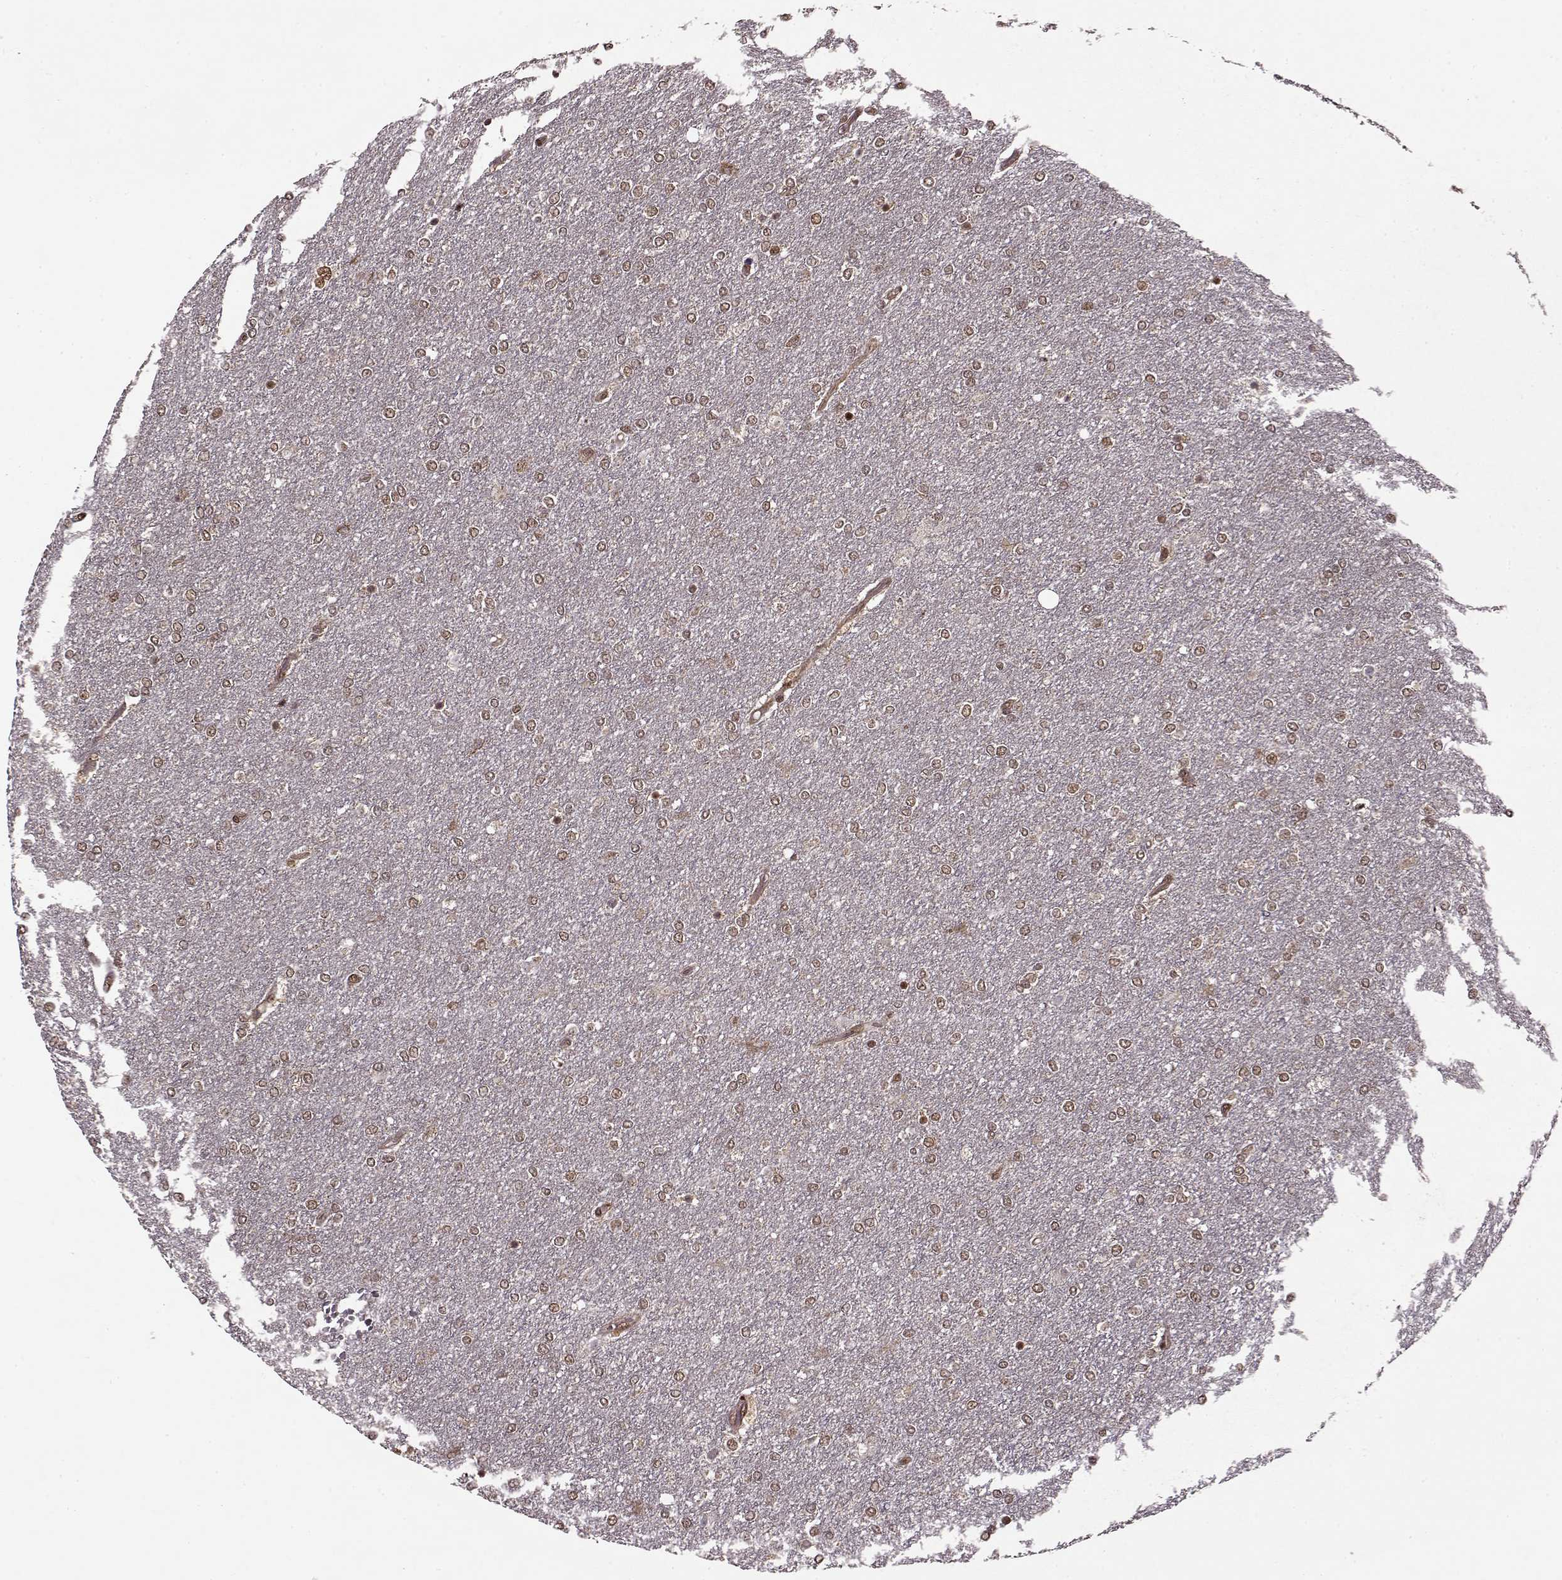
{"staining": {"intensity": "weak", "quantity": ">75%", "location": "nuclear"}, "tissue": "glioma", "cell_type": "Tumor cells", "image_type": "cancer", "snomed": [{"axis": "morphology", "description": "Glioma, malignant, High grade"}, {"axis": "topography", "description": "Brain"}], "caption": "Immunohistochemical staining of high-grade glioma (malignant) demonstrates low levels of weak nuclear staining in about >75% of tumor cells.", "gene": "PSMA7", "patient": {"sex": "female", "age": 61}}